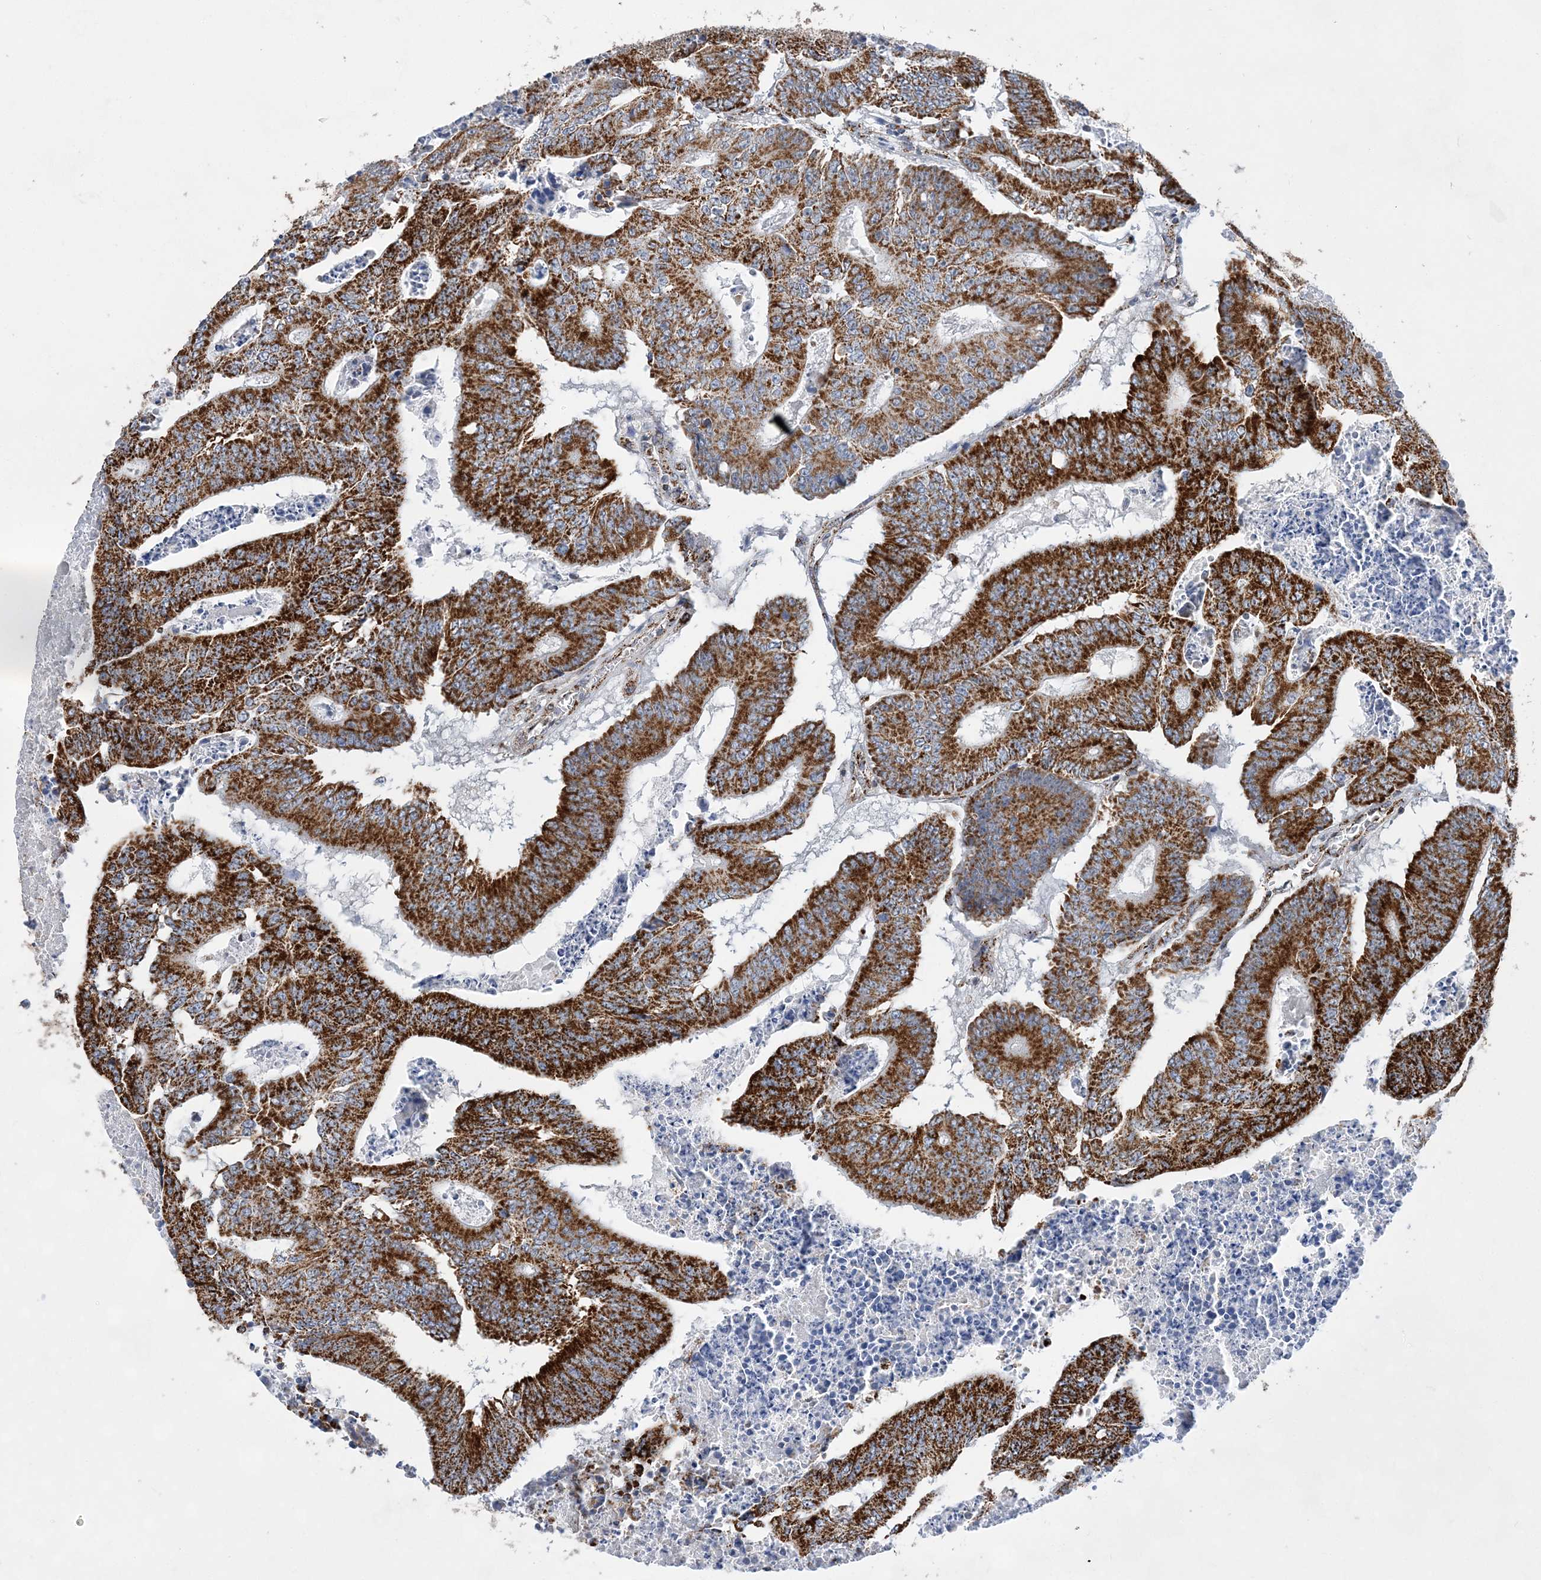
{"staining": {"intensity": "strong", "quantity": ">75%", "location": "cytoplasmic/membranous"}, "tissue": "colorectal cancer", "cell_type": "Tumor cells", "image_type": "cancer", "snomed": [{"axis": "morphology", "description": "Adenocarcinoma, NOS"}, {"axis": "topography", "description": "Colon"}], "caption": "Immunohistochemistry of human colorectal cancer (adenocarcinoma) displays high levels of strong cytoplasmic/membranous expression in about >75% of tumor cells.", "gene": "ACOT9", "patient": {"sex": "male", "age": 87}}